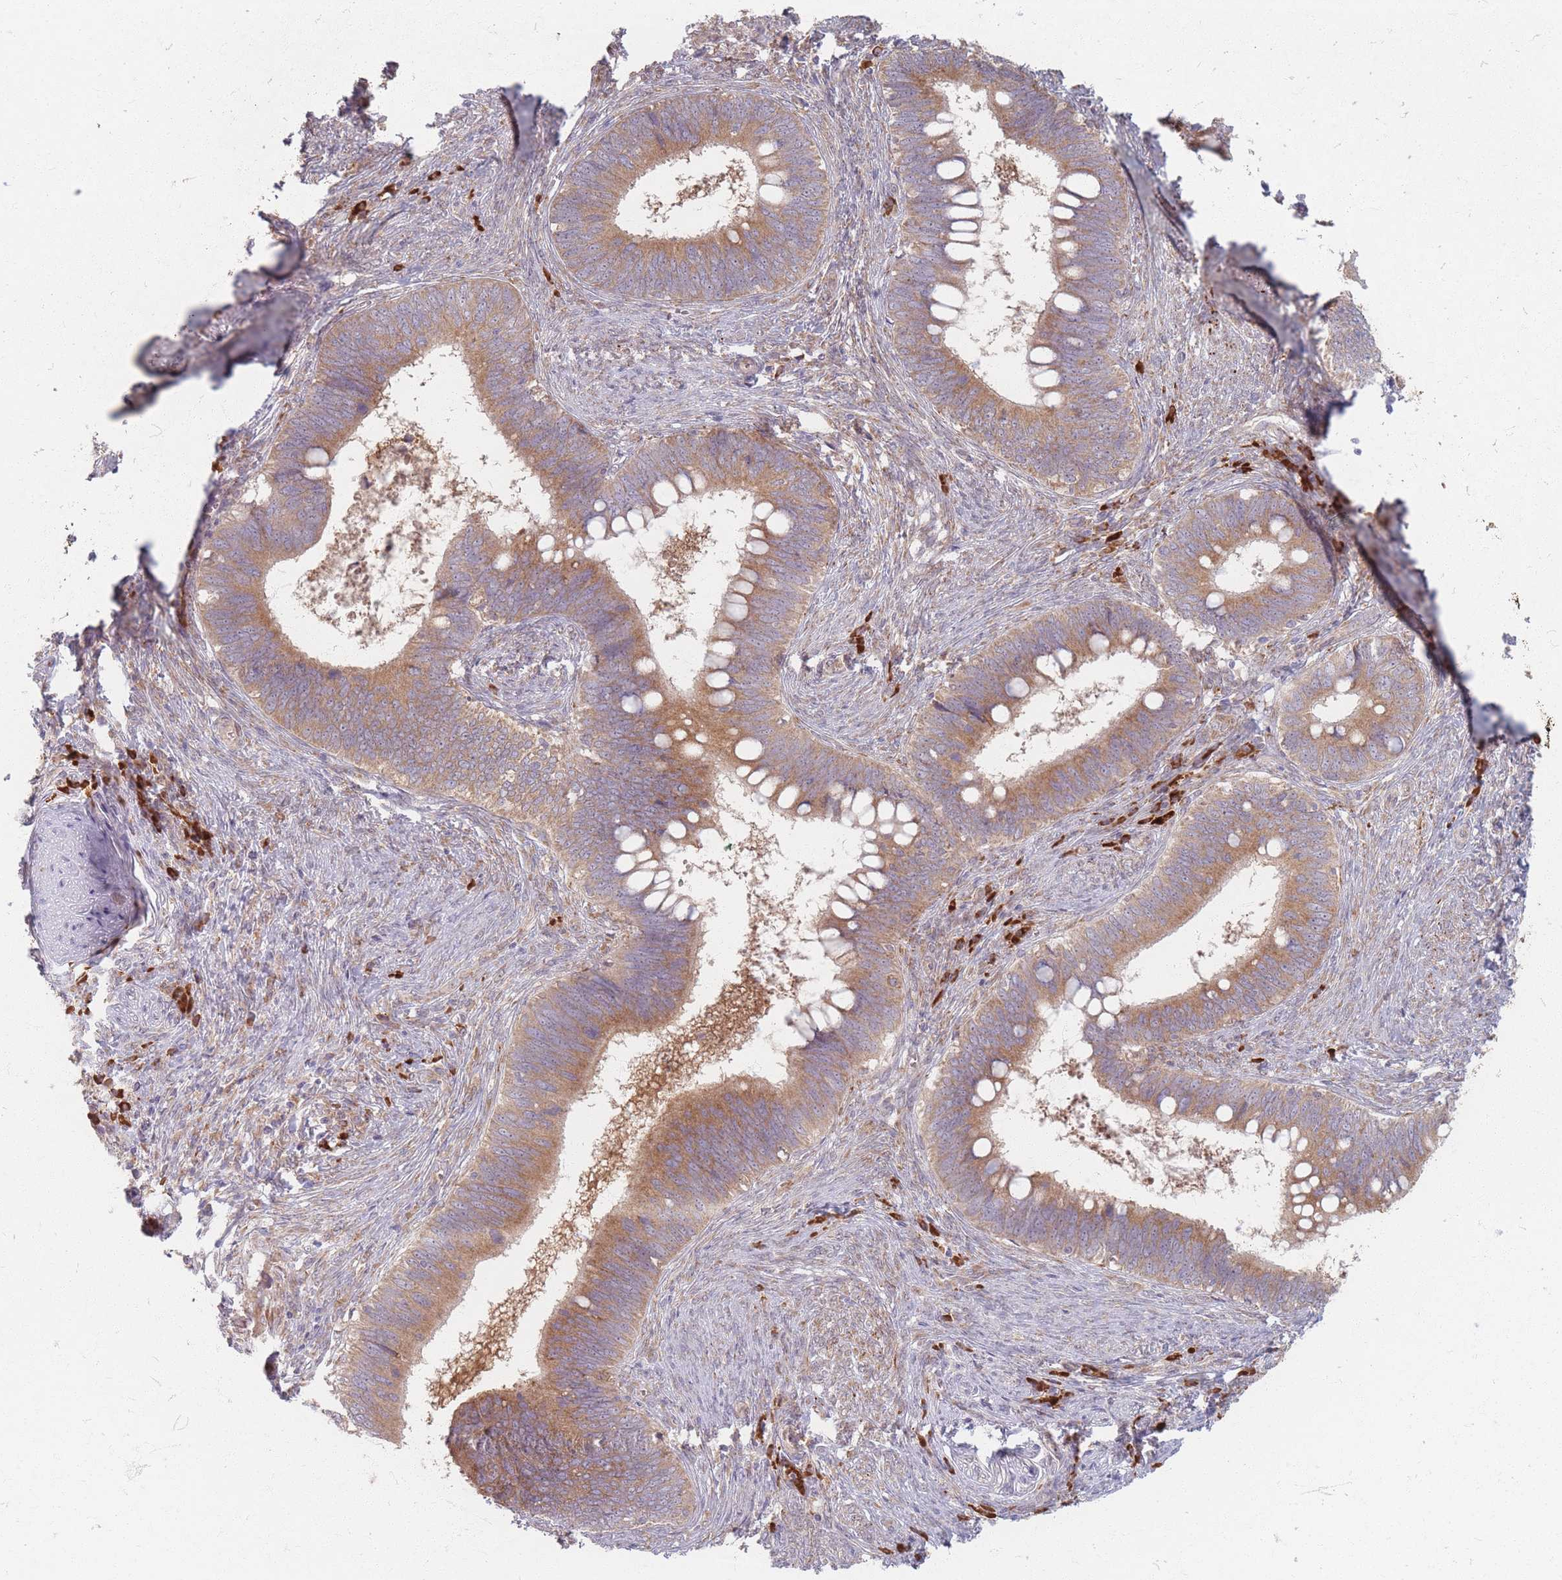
{"staining": {"intensity": "moderate", "quantity": ">75%", "location": "cytoplasmic/membranous"}, "tissue": "cervical cancer", "cell_type": "Tumor cells", "image_type": "cancer", "snomed": [{"axis": "morphology", "description": "Adenocarcinoma, NOS"}, {"axis": "topography", "description": "Cervix"}], "caption": "A histopathology image of adenocarcinoma (cervical) stained for a protein reveals moderate cytoplasmic/membranous brown staining in tumor cells.", "gene": "SMIM14", "patient": {"sex": "female", "age": 42}}